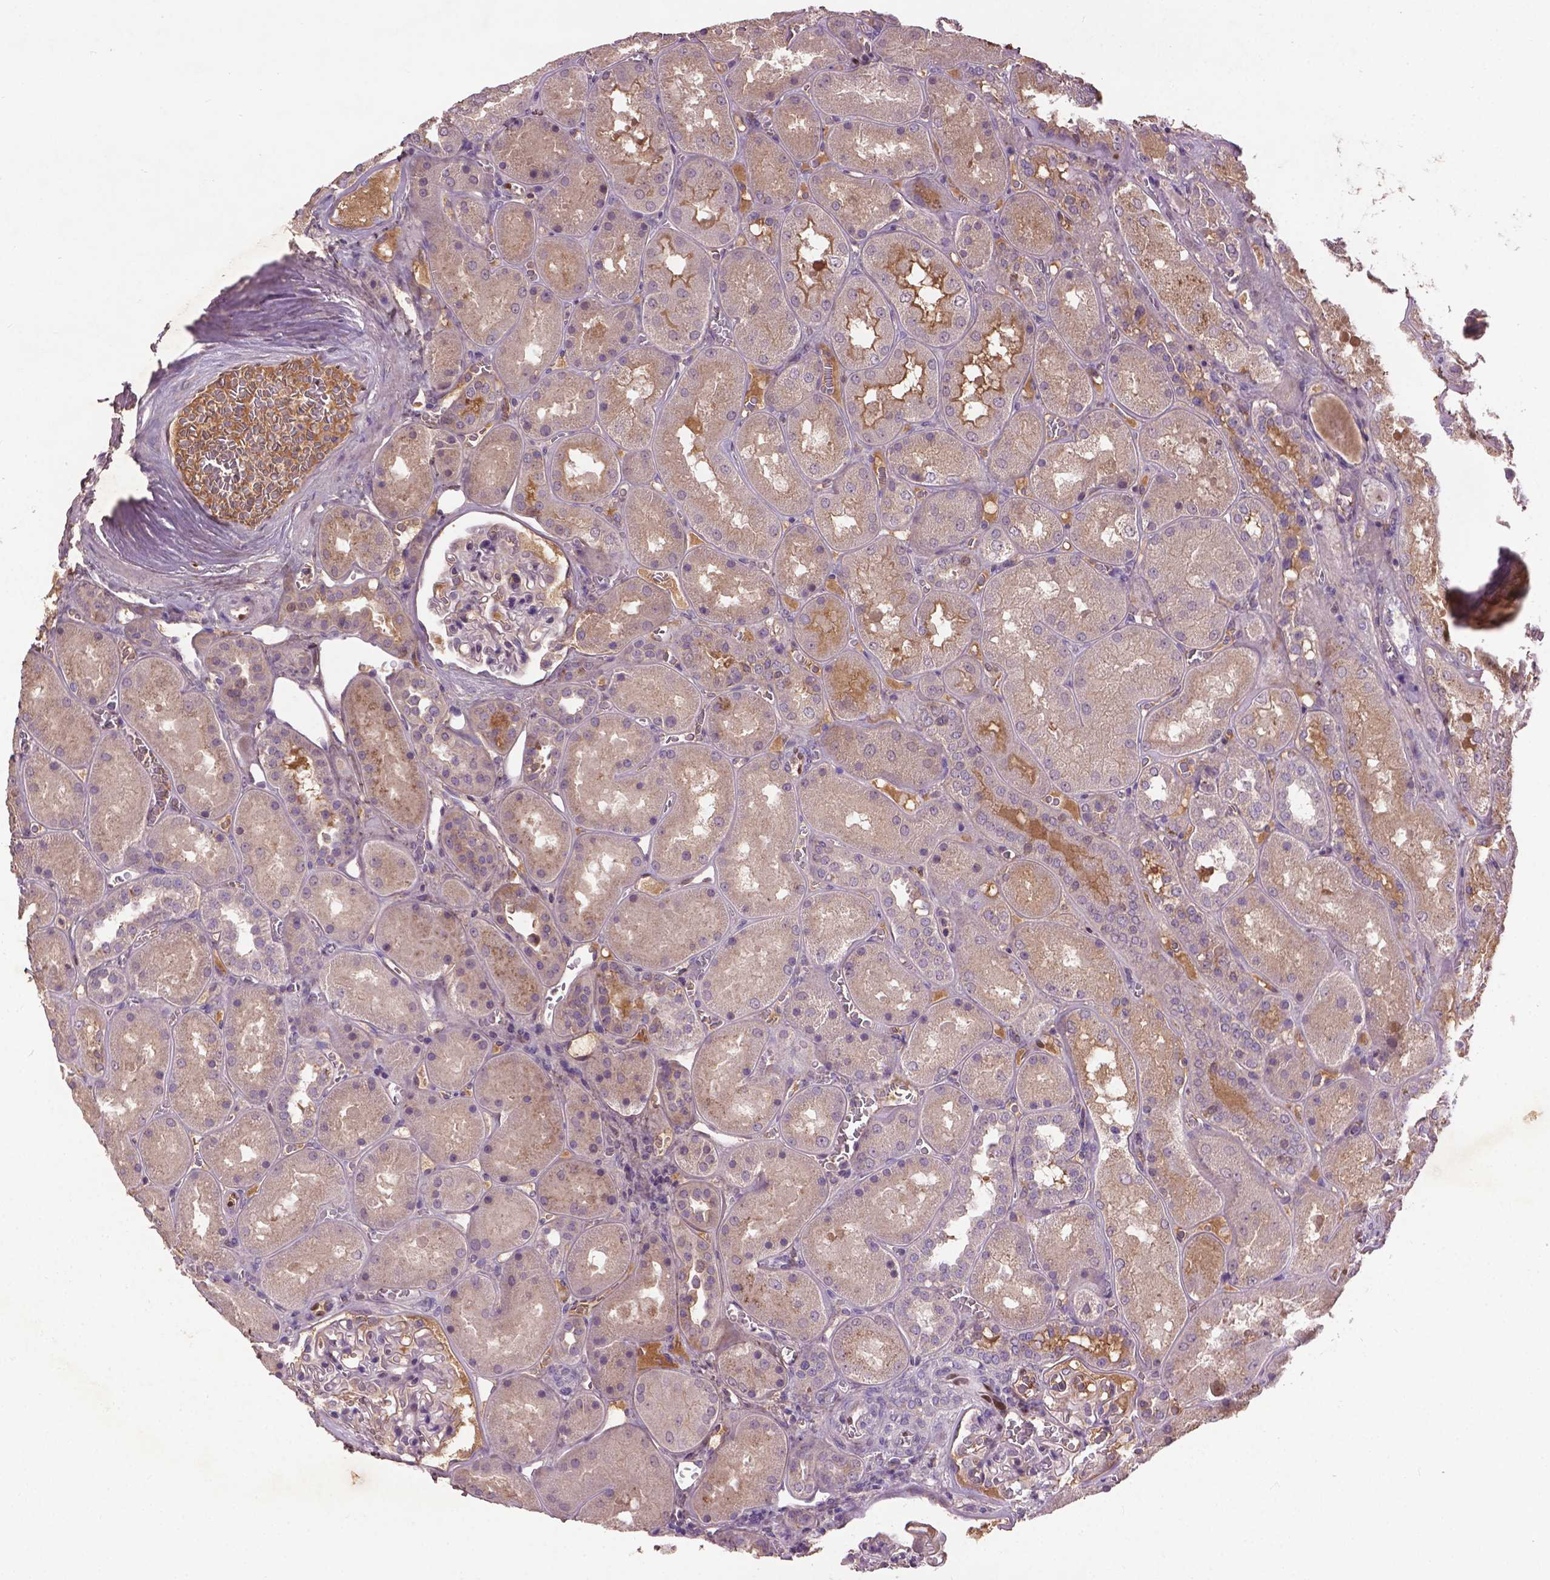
{"staining": {"intensity": "negative", "quantity": "none", "location": "none"}, "tissue": "kidney", "cell_type": "Cells in glomeruli", "image_type": "normal", "snomed": [{"axis": "morphology", "description": "Normal tissue, NOS"}, {"axis": "topography", "description": "Kidney"}], "caption": "High power microscopy photomicrograph of an immunohistochemistry (IHC) photomicrograph of benign kidney, revealing no significant expression in cells in glomeruli. (DAB (3,3'-diaminobenzidine) immunohistochemistry (IHC), high magnification).", "gene": "SOX17", "patient": {"sex": "male", "age": 73}}